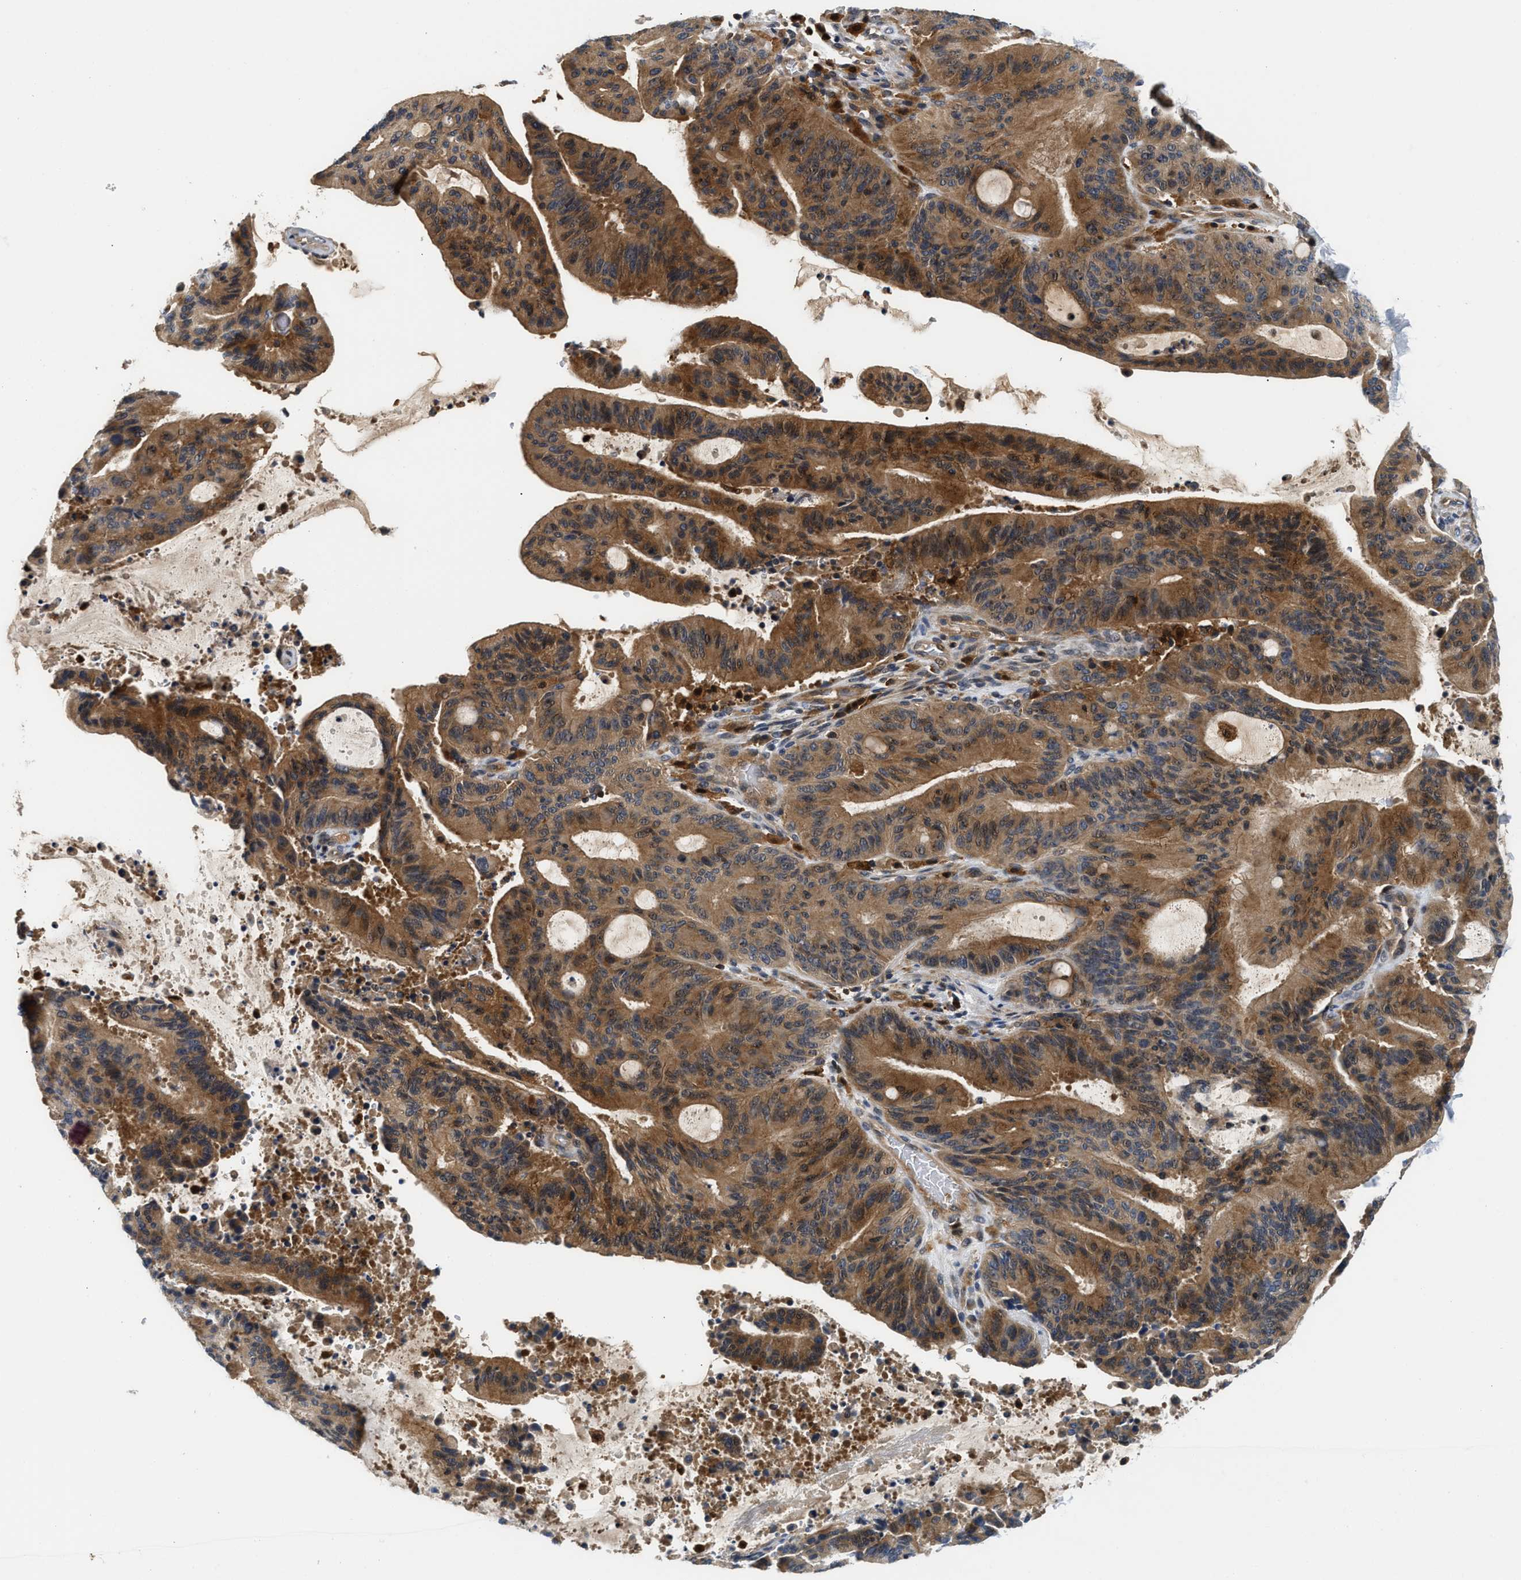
{"staining": {"intensity": "moderate", "quantity": ">75%", "location": "cytoplasmic/membranous"}, "tissue": "liver cancer", "cell_type": "Tumor cells", "image_type": "cancer", "snomed": [{"axis": "morphology", "description": "Normal tissue, NOS"}, {"axis": "morphology", "description": "Cholangiocarcinoma"}, {"axis": "topography", "description": "Liver"}, {"axis": "topography", "description": "Peripheral nerve tissue"}], "caption": "IHC micrograph of liver cancer stained for a protein (brown), which exhibits medium levels of moderate cytoplasmic/membranous expression in about >75% of tumor cells.", "gene": "OSTF1", "patient": {"sex": "female", "age": 73}}